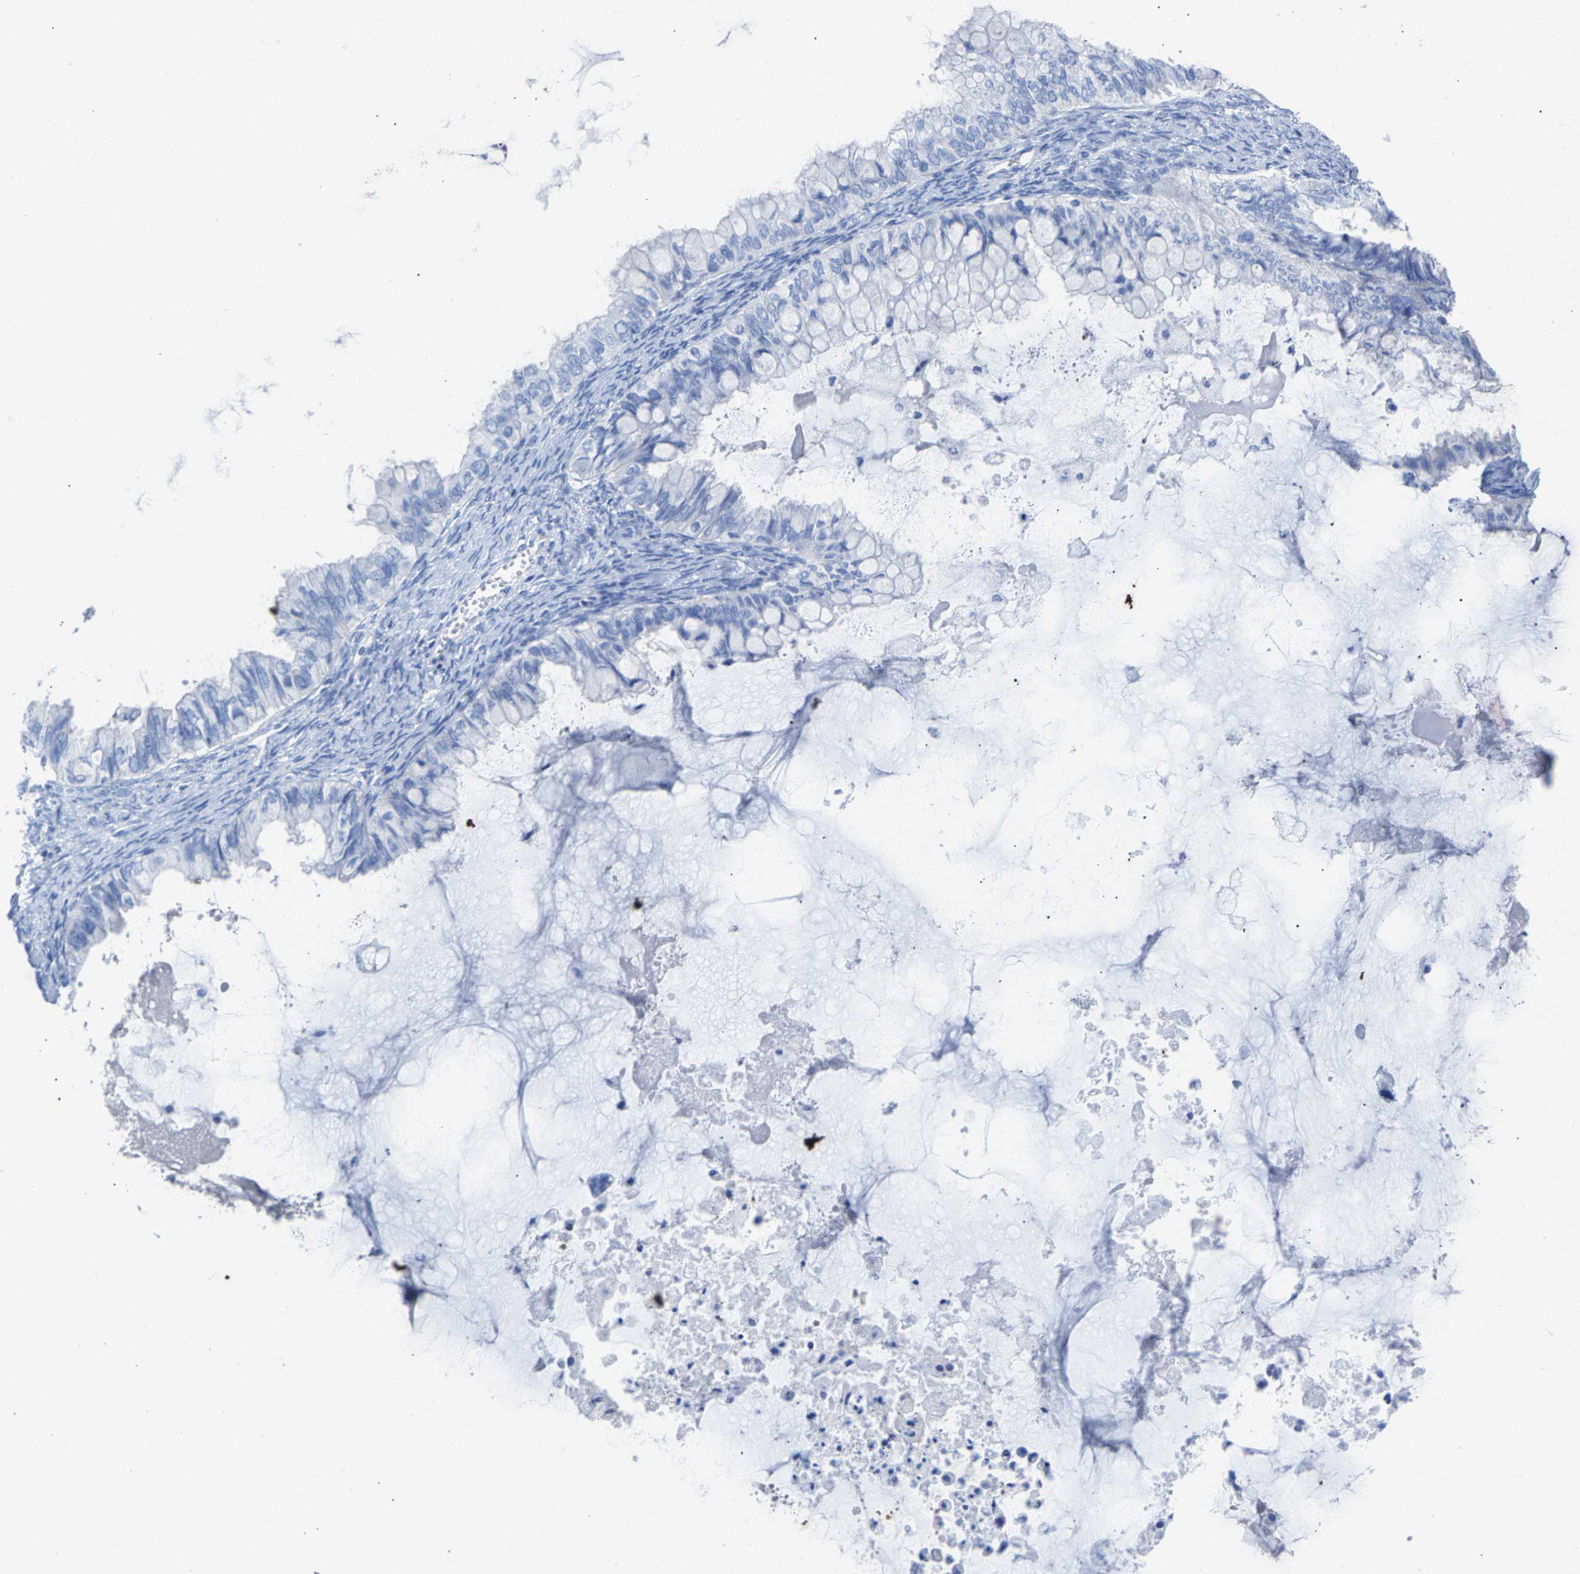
{"staining": {"intensity": "negative", "quantity": "none", "location": "none"}, "tissue": "ovarian cancer", "cell_type": "Tumor cells", "image_type": "cancer", "snomed": [{"axis": "morphology", "description": "Cystadenocarcinoma, mucinous, NOS"}, {"axis": "topography", "description": "Ovary"}], "caption": "Ovarian cancer stained for a protein using immunohistochemistry (IHC) shows no positivity tumor cells.", "gene": "CPA1", "patient": {"sex": "female", "age": 80}}